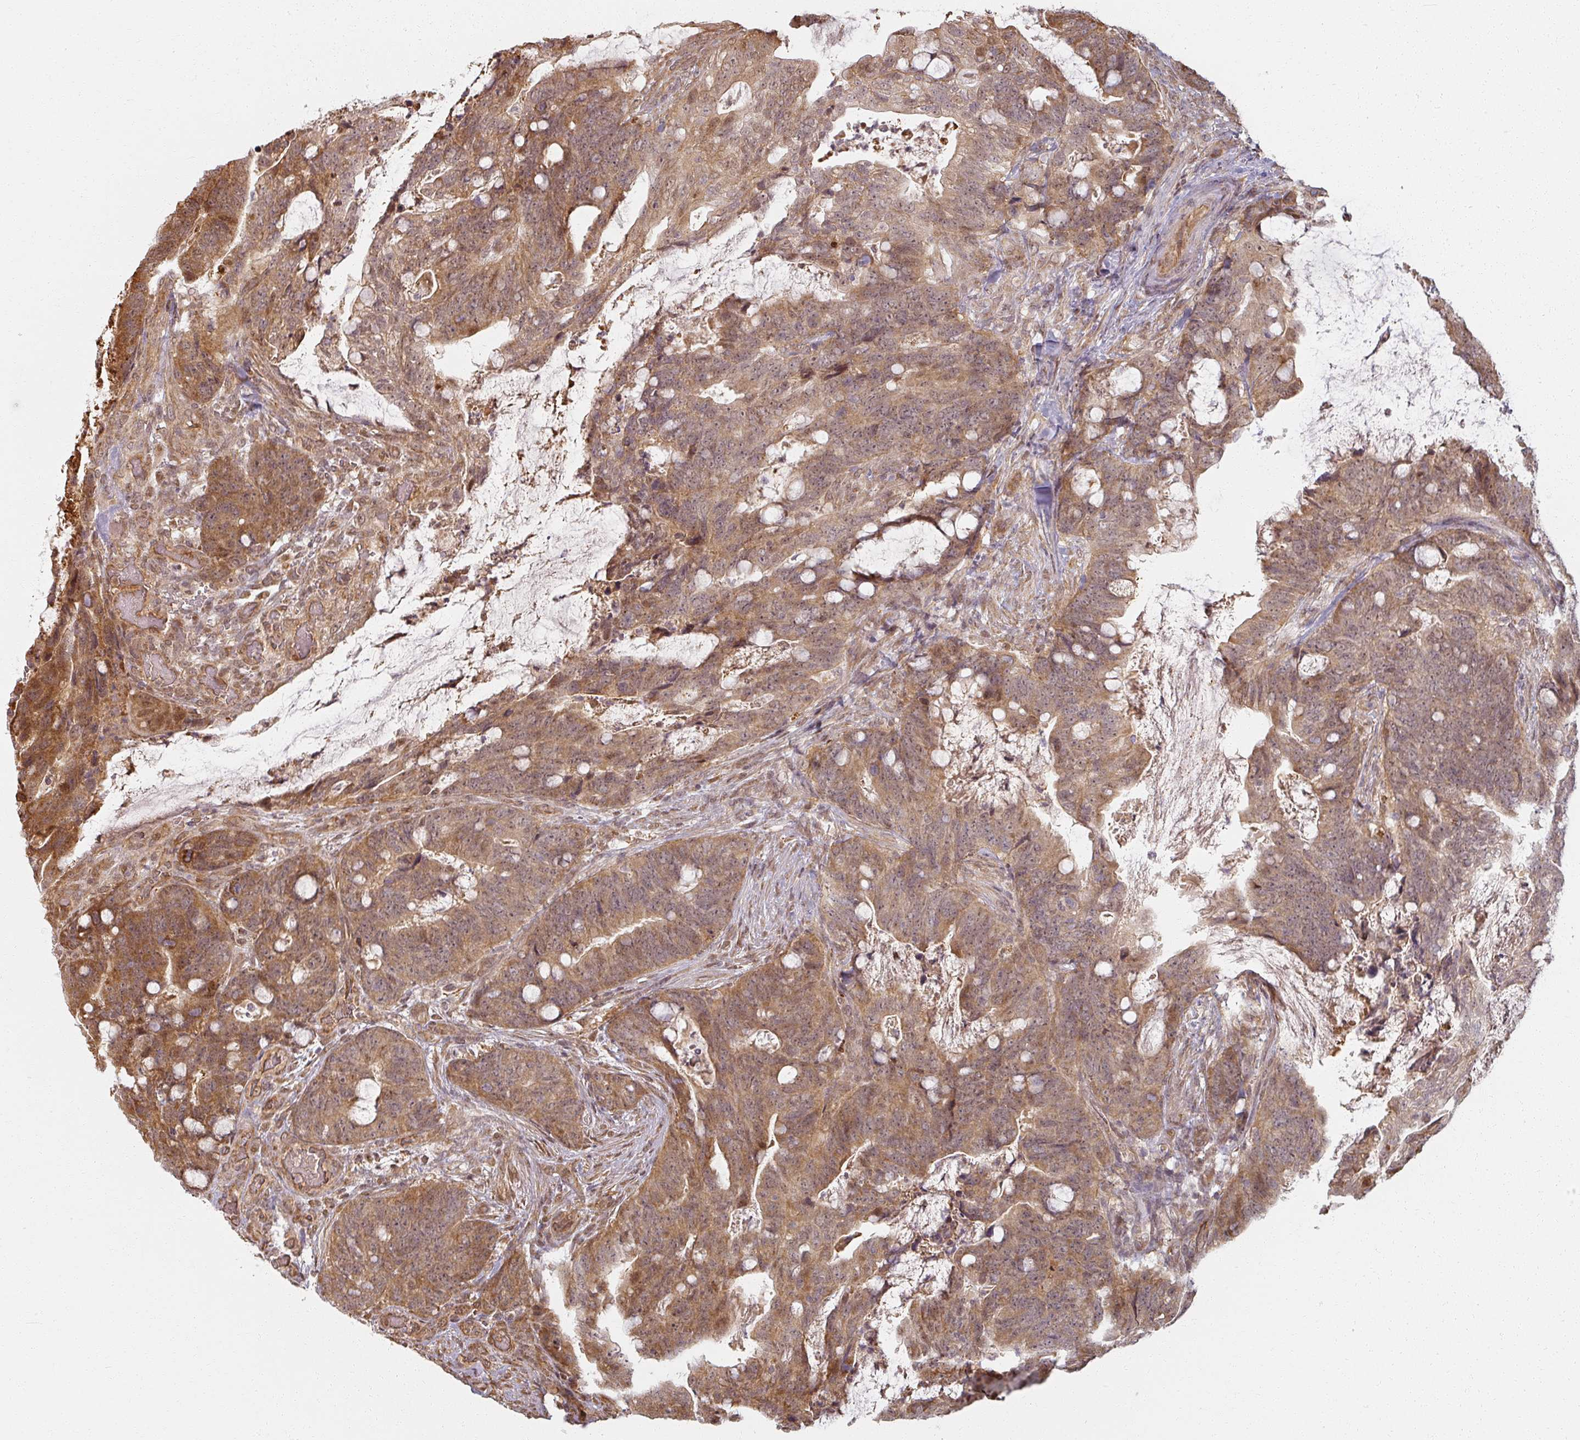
{"staining": {"intensity": "moderate", "quantity": ">75%", "location": "cytoplasmic/membranous,nuclear"}, "tissue": "colorectal cancer", "cell_type": "Tumor cells", "image_type": "cancer", "snomed": [{"axis": "morphology", "description": "Adenocarcinoma, NOS"}, {"axis": "topography", "description": "Colon"}], "caption": "Colorectal adenocarcinoma was stained to show a protein in brown. There is medium levels of moderate cytoplasmic/membranous and nuclear positivity in about >75% of tumor cells.", "gene": "MED19", "patient": {"sex": "female", "age": 82}}